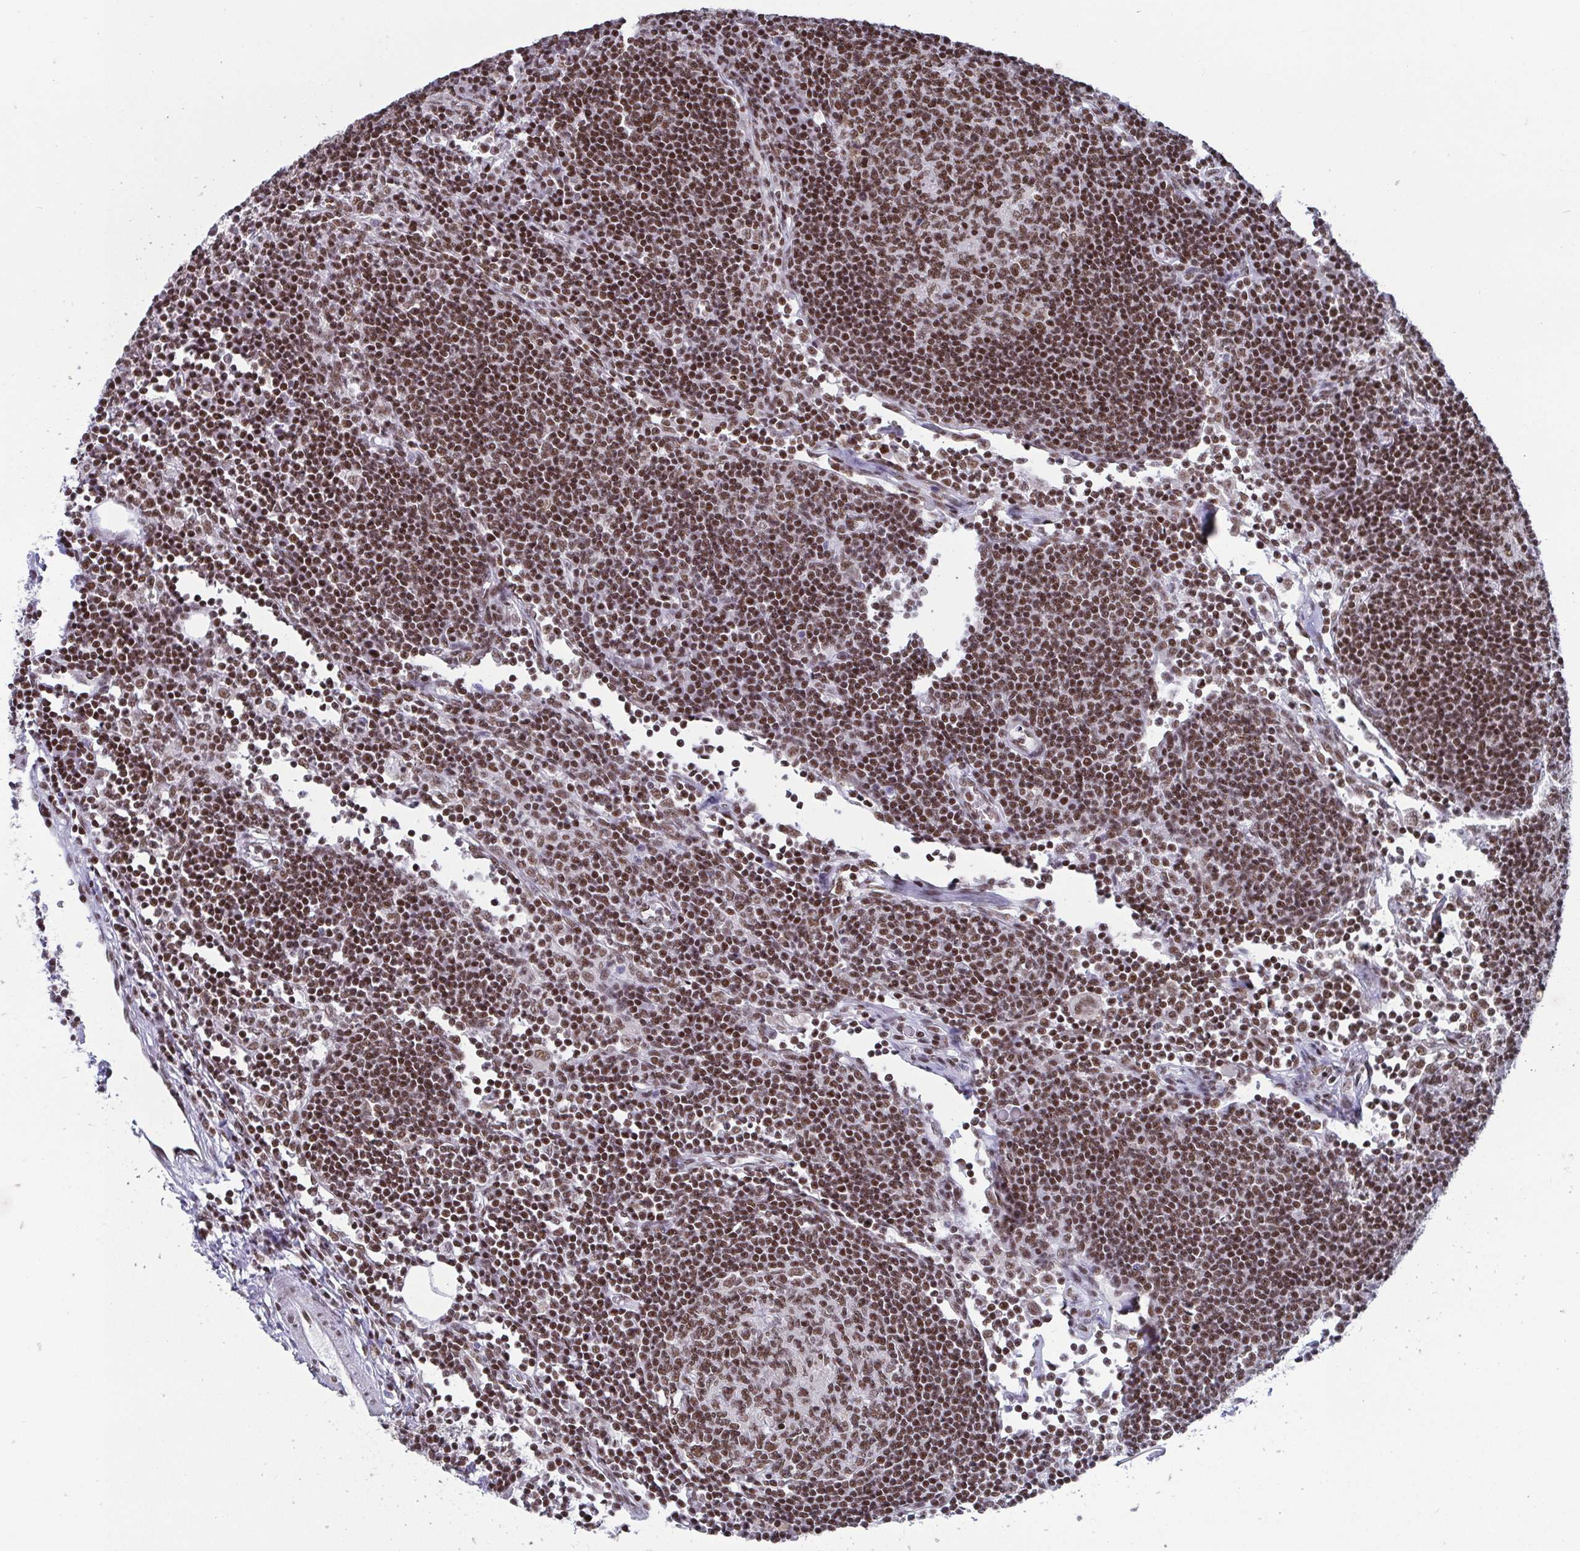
{"staining": {"intensity": "moderate", "quantity": ">75%", "location": "nuclear"}, "tissue": "lymph node", "cell_type": "Germinal center cells", "image_type": "normal", "snomed": [{"axis": "morphology", "description": "Normal tissue, NOS"}, {"axis": "topography", "description": "Lymph node"}], "caption": "Lymph node stained for a protein shows moderate nuclear positivity in germinal center cells. (Brightfield microscopy of DAB IHC at high magnification).", "gene": "CTCF", "patient": {"sex": "male", "age": 67}}